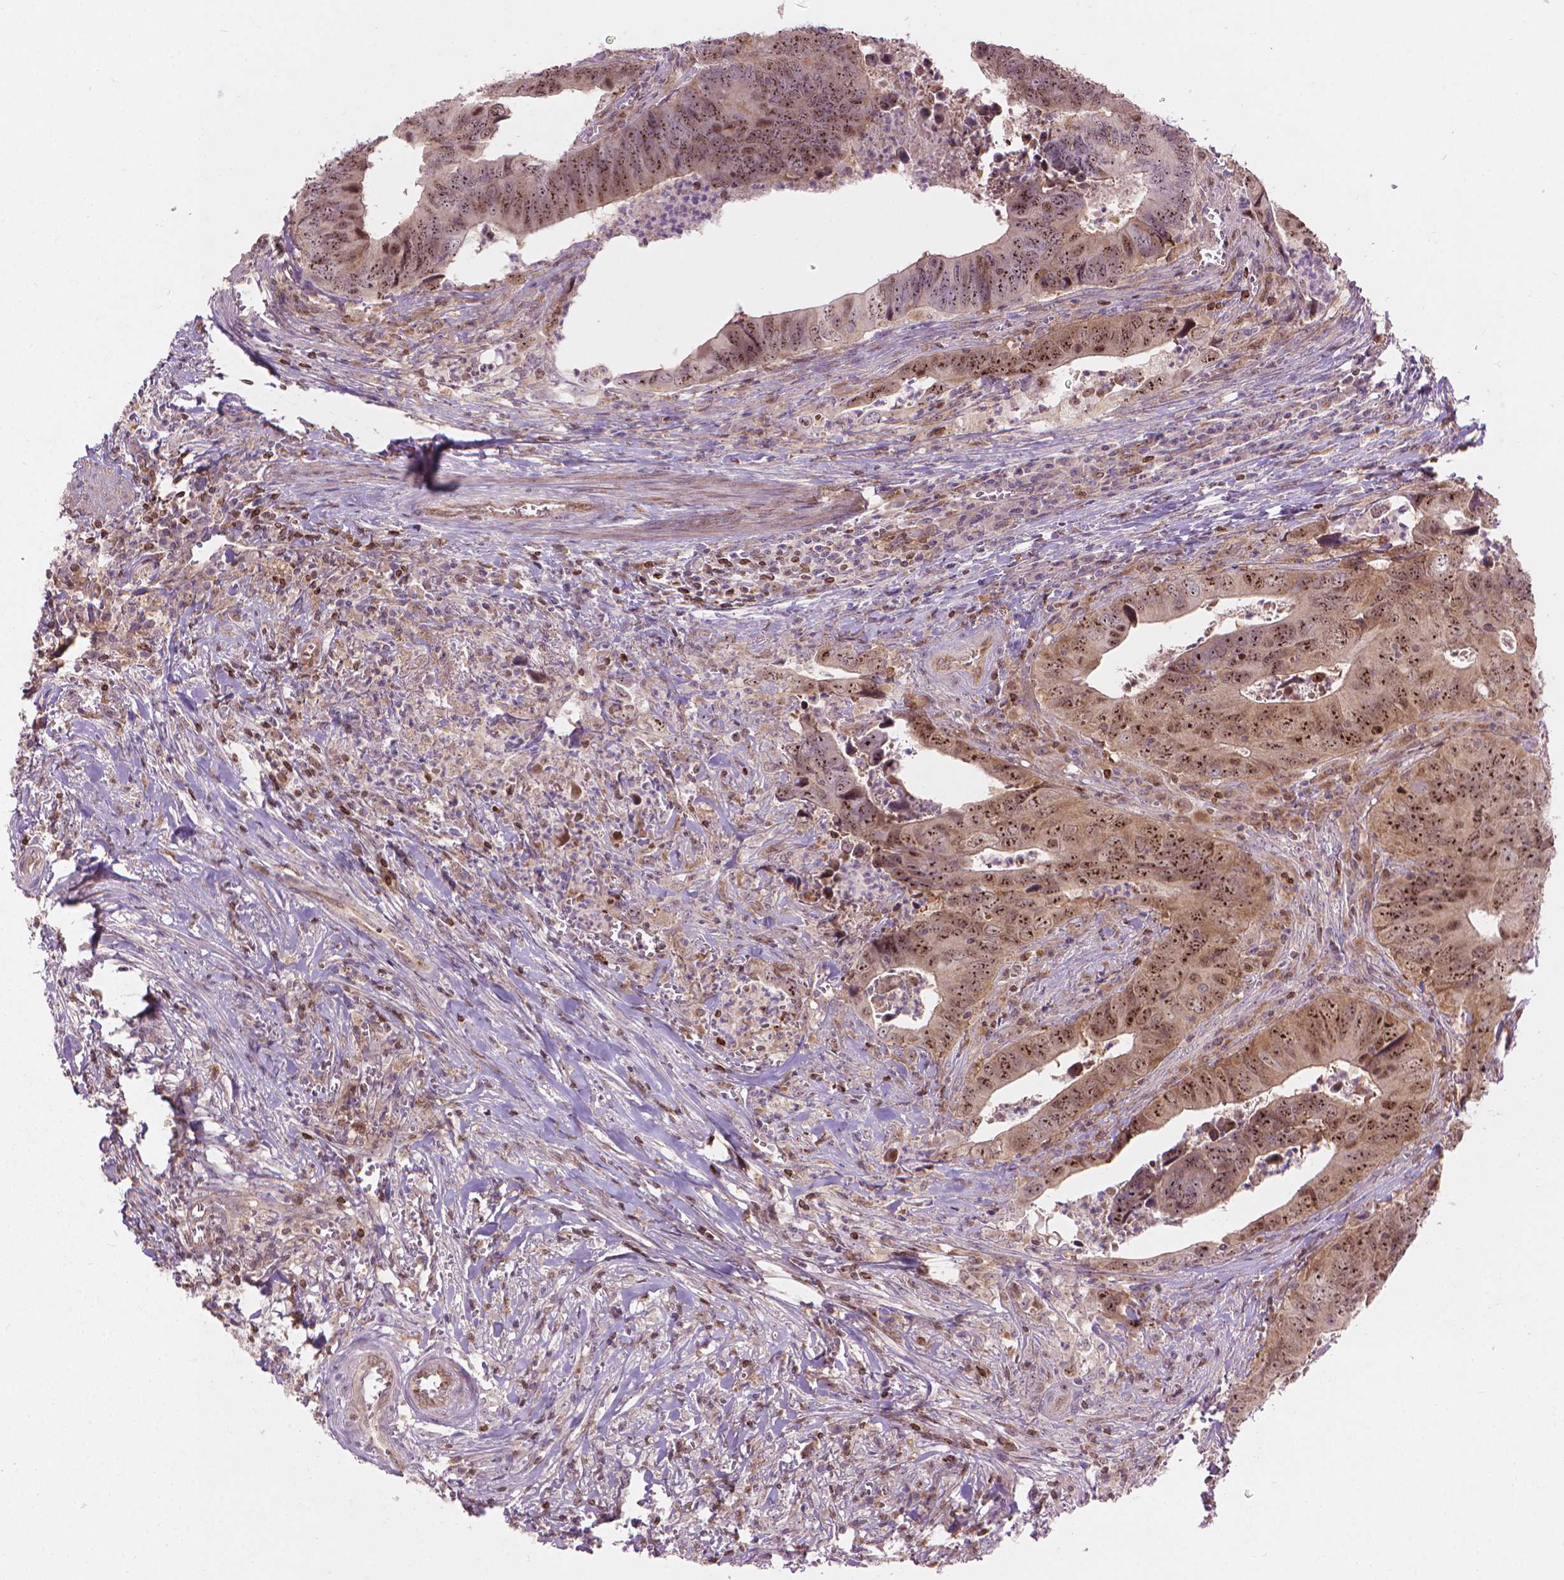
{"staining": {"intensity": "moderate", "quantity": ">75%", "location": "cytoplasmic/membranous,nuclear"}, "tissue": "colorectal cancer", "cell_type": "Tumor cells", "image_type": "cancer", "snomed": [{"axis": "morphology", "description": "Adenocarcinoma, NOS"}, {"axis": "topography", "description": "Colon"}], "caption": "A histopathology image showing moderate cytoplasmic/membranous and nuclear positivity in about >75% of tumor cells in adenocarcinoma (colorectal), as visualized by brown immunohistochemical staining.", "gene": "SMC2", "patient": {"sex": "female", "age": 82}}